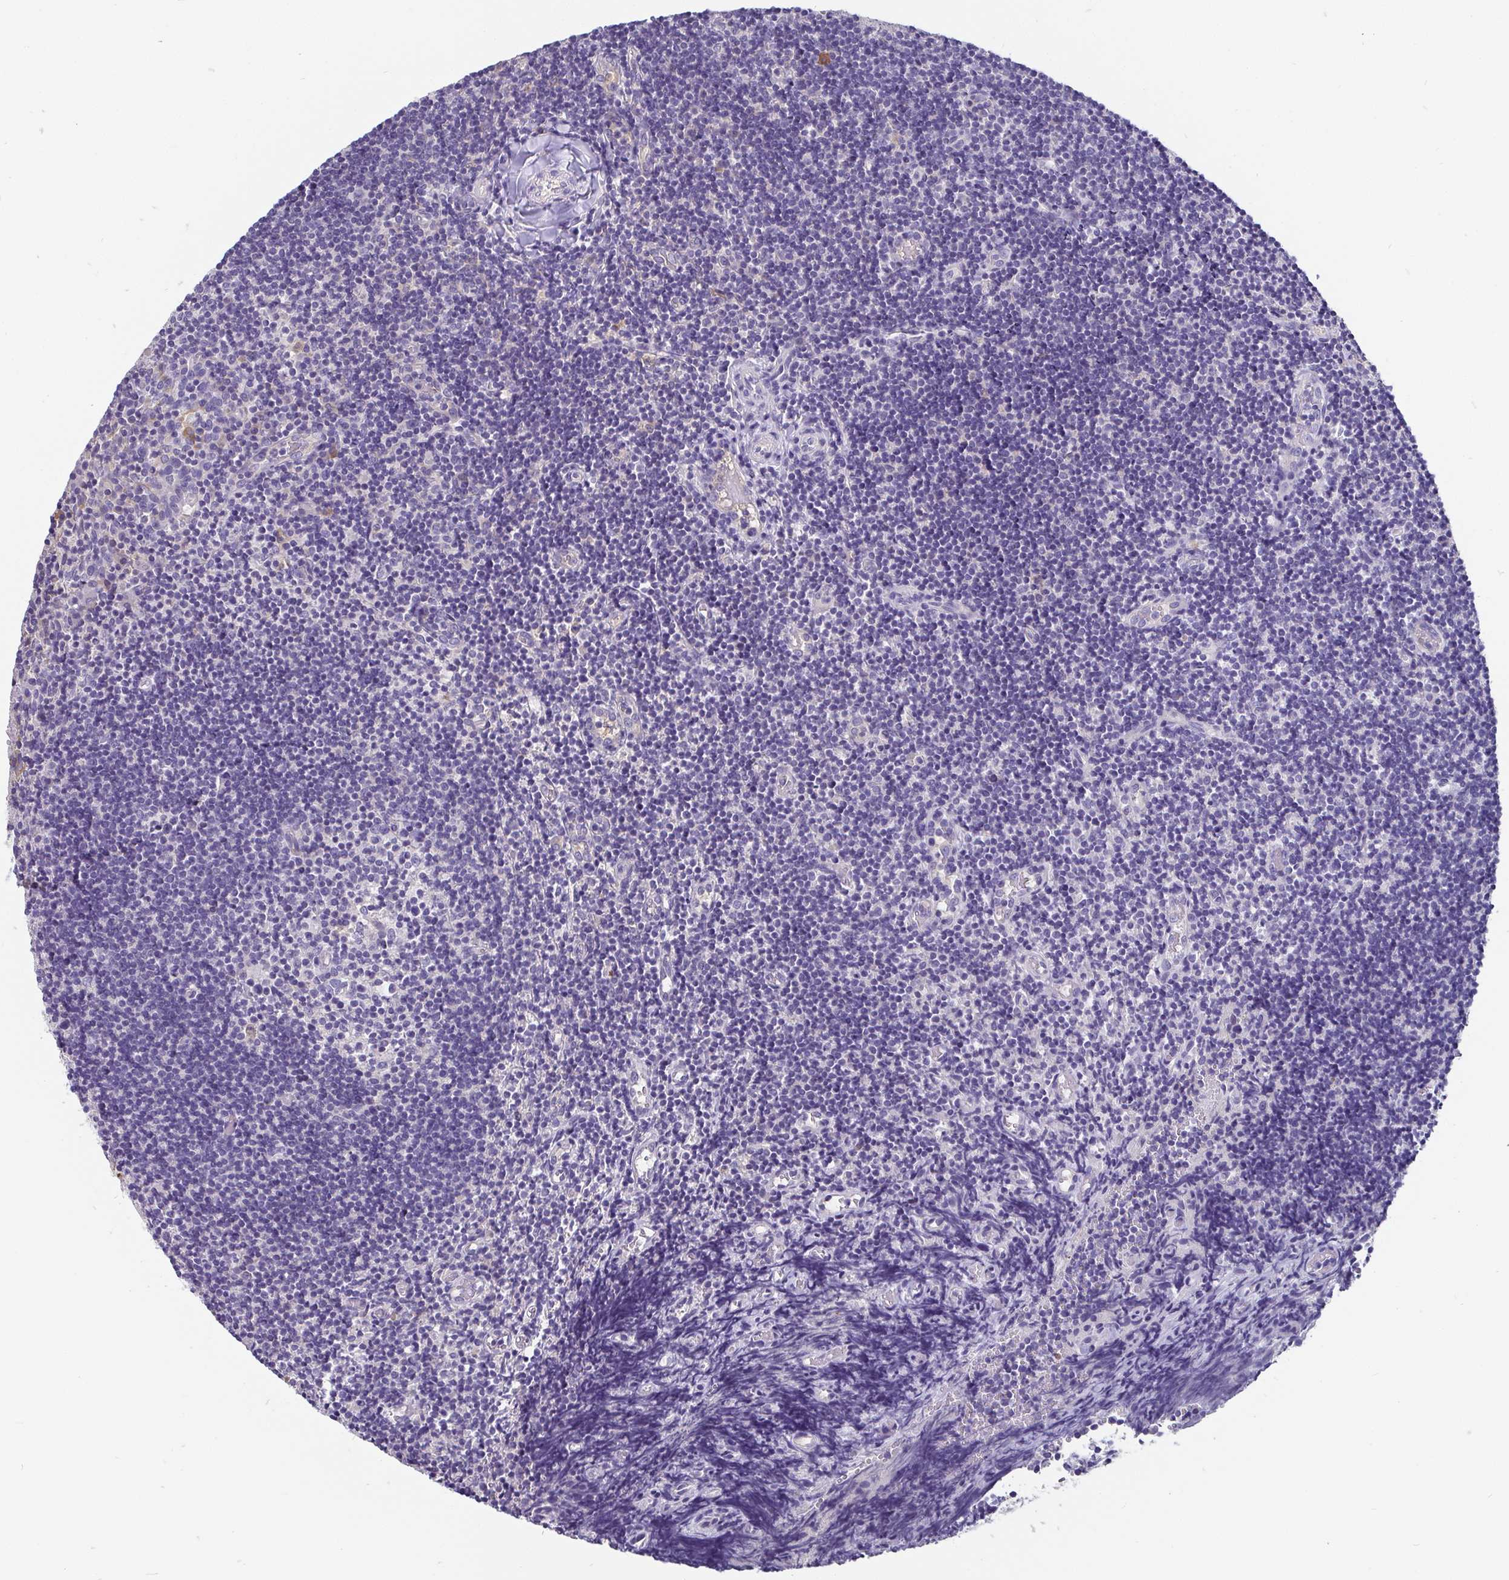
{"staining": {"intensity": "negative", "quantity": "none", "location": "none"}, "tissue": "tonsil", "cell_type": "Germinal center cells", "image_type": "normal", "snomed": [{"axis": "morphology", "description": "Normal tissue, NOS"}, {"axis": "topography", "description": "Tonsil"}], "caption": "This is an IHC image of normal human tonsil. There is no positivity in germinal center cells.", "gene": "ADAMTS6", "patient": {"sex": "female", "age": 10}}